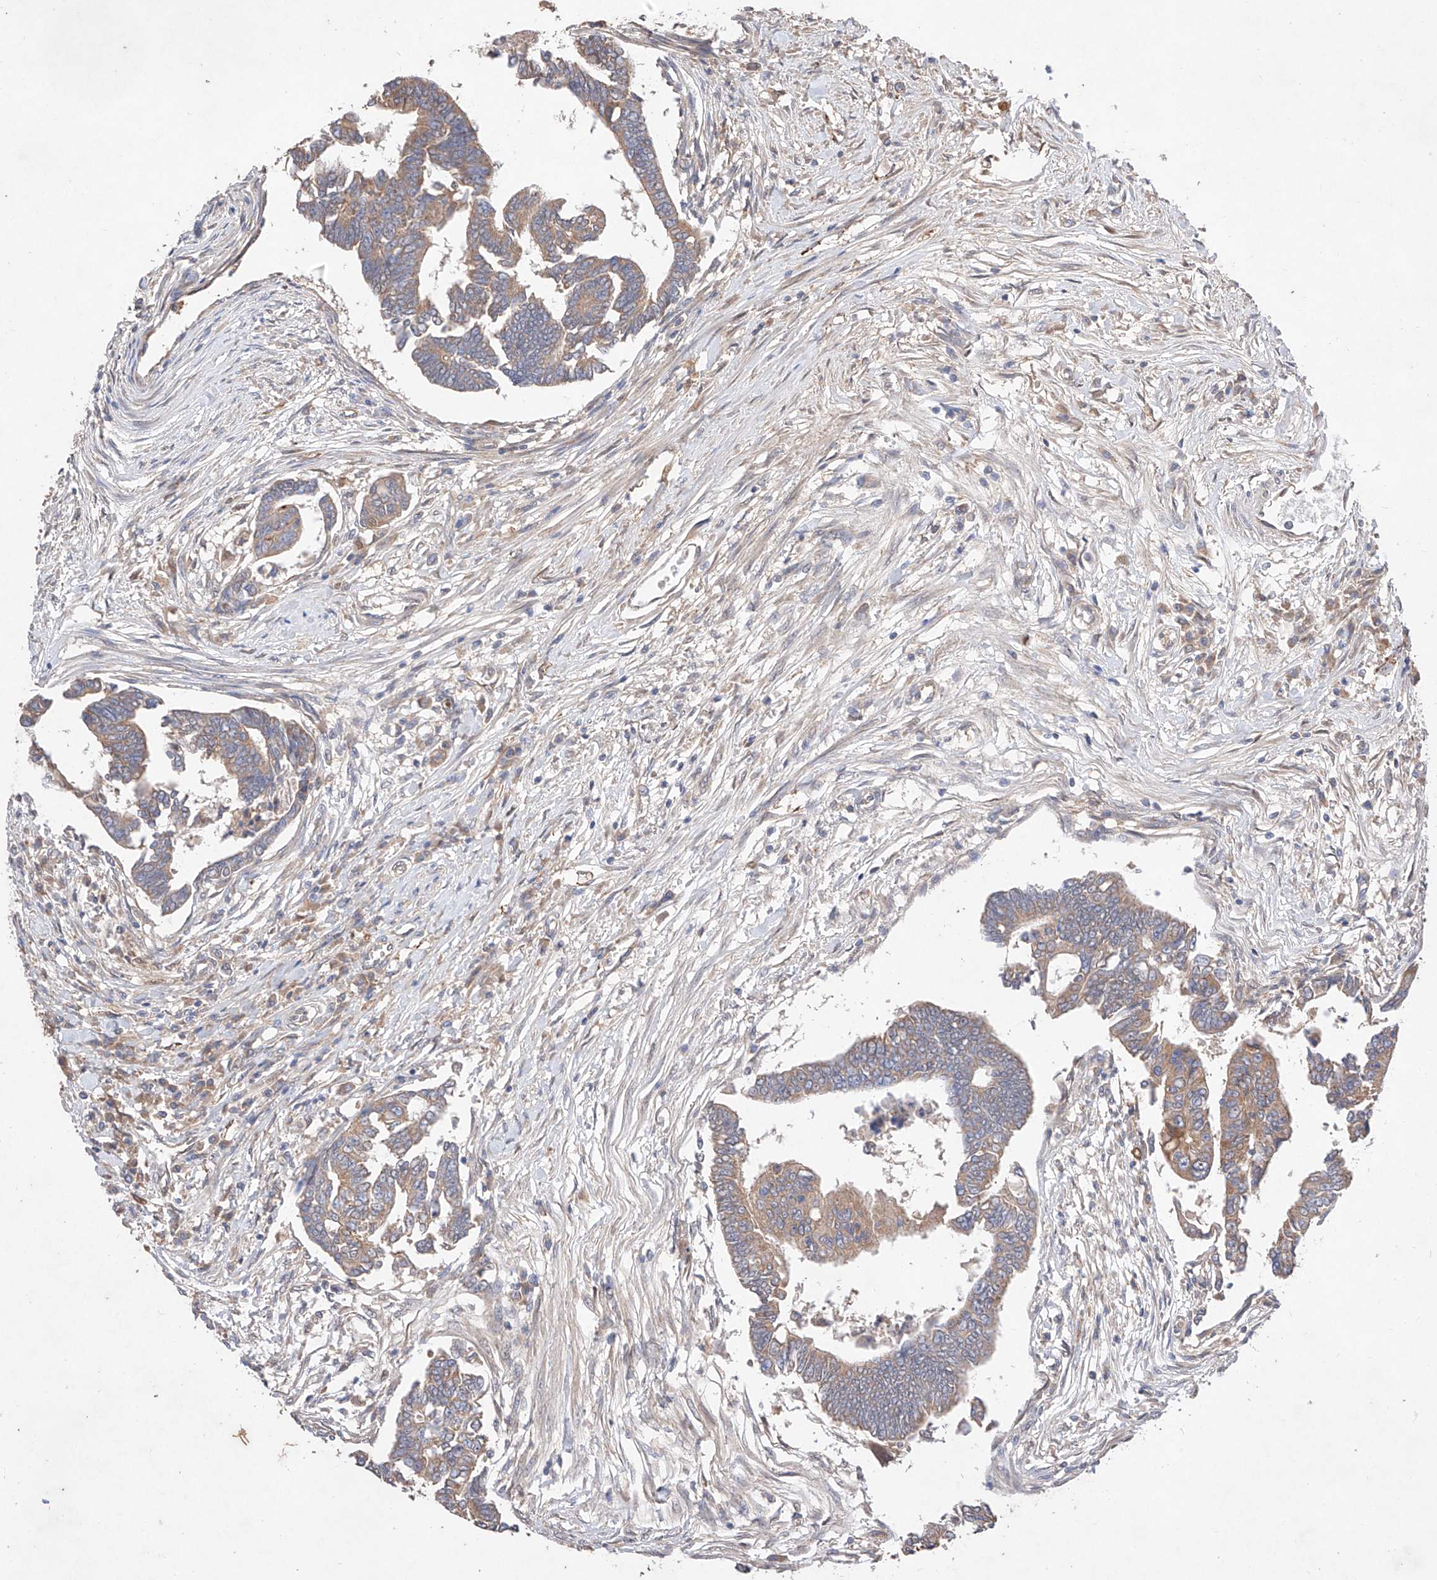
{"staining": {"intensity": "weak", "quantity": ">75%", "location": "cytoplasmic/membranous"}, "tissue": "colorectal cancer", "cell_type": "Tumor cells", "image_type": "cancer", "snomed": [{"axis": "morphology", "description": "Adenocarcinoma, NOS"}, {"axis": "topography", "description": "Rectum"}], "caption": "A micrograph of colorectal cancer stained for a protein displays weak cytoplasmic/membranous brown staining in tumor cells.", "gene": "C6orf62", "patient": {"sex": "female", "age": 65}}